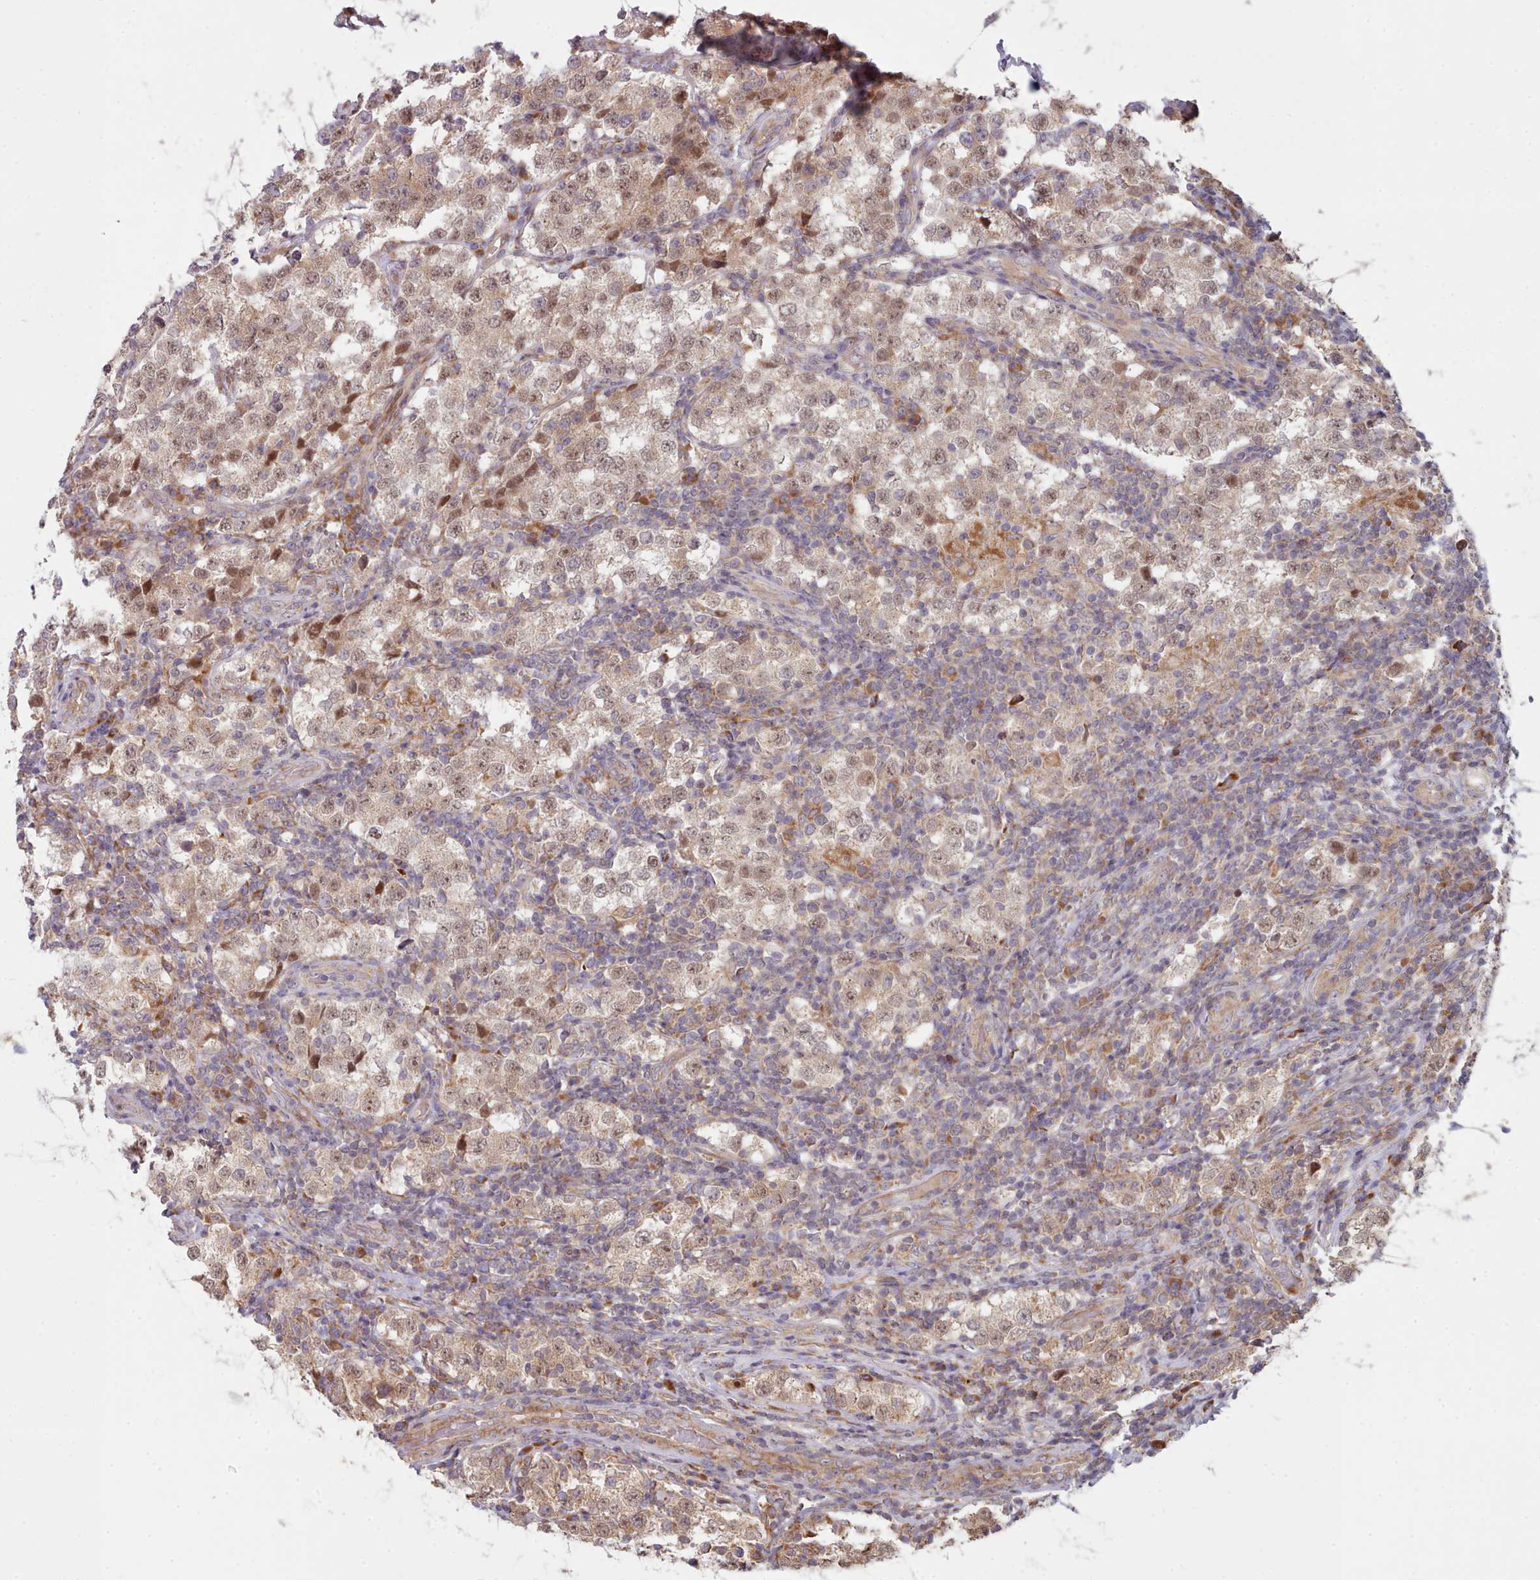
{"staining": {"intensity": "weak", "quantity": ">75%", "location": "cytoplasmic/membranous,nuclear"}, "tissue": "testis cancer", "cell_type": "Tumor cells", "image_type": "cancer", "snomed": [{"axis": "morphology", "description": "Seminoma, NOS"}, {"axis": "topography", "description": "Testis"}], "caption": "Weak cytoplasmic/membranous and nuclear expression for a protein is appreciated in approximately >75% of tumor cells of seminoma (testis) using immunohistochemistry (IHC).", "gene": "TRIM26", "patient": {"sex": "male", "age": 34}}